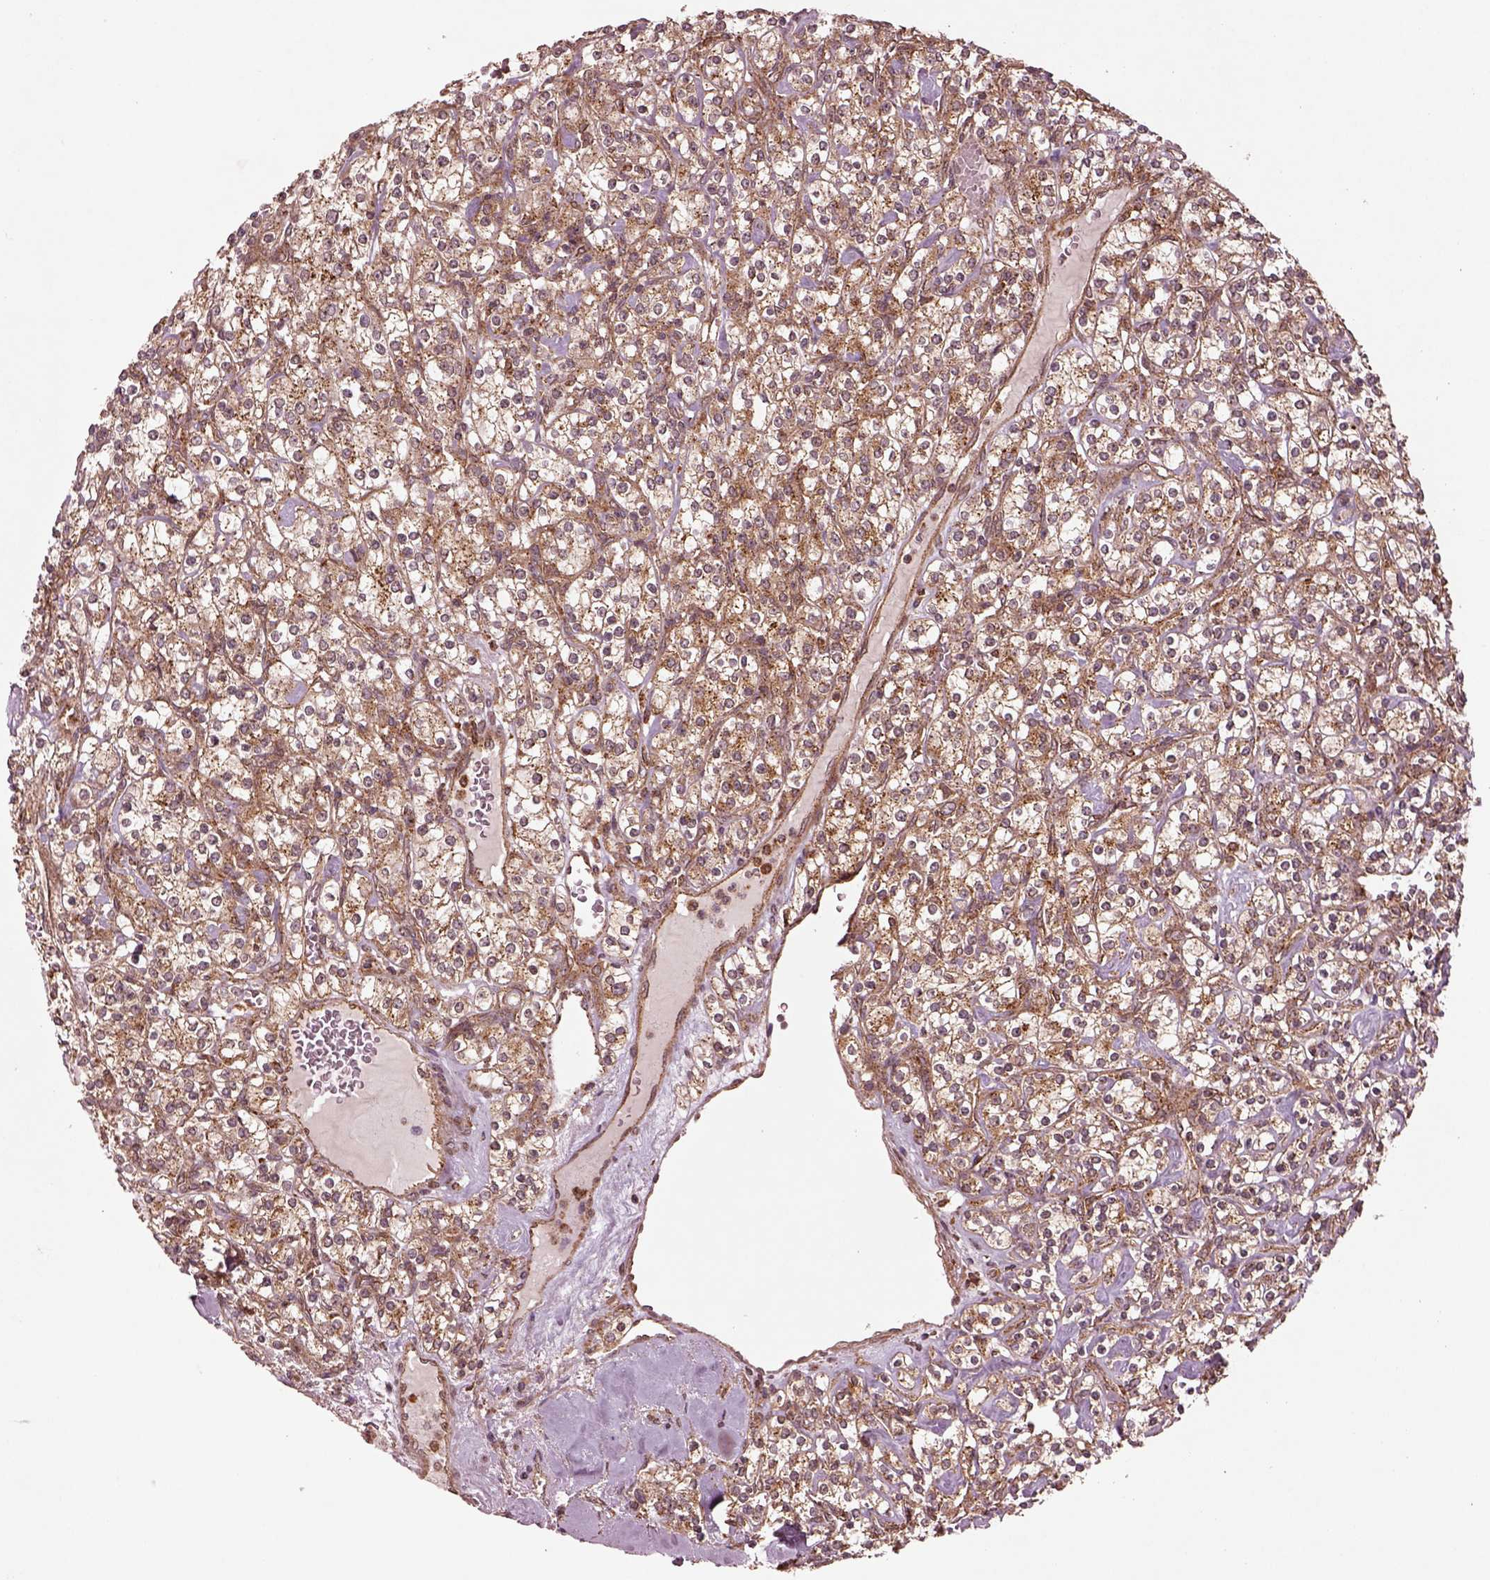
{"staining": {"intensity": "moderate", "quantity": ">75%", "location": "cytoplasmic/membranous"}, "tissue": "renal cancer", "cell_type": "Tumor cells", "image_type": "cancer", "snomed": [{"axis": "morphology", "description": "Adenocarcinoma, NOS"}, {"axis": "topography", "description": "Kidney"}], "caption": "Immunohistochemistry (IHC) staining of renal adenocarcinoma, which shows medium levels of moderate cytoplasmic/membranous expression in about >75% of tumor cells indicating moderate cytoplasmic/membranous protein positivity. The staining was performed using DAB (3,3'-diaminobenzidine) (brown) for protein detection and nuclei were counterstained in hematoxylin (blue).", "gene": "WASHC2A", "patient": {"sex": "male", "age": 77}}